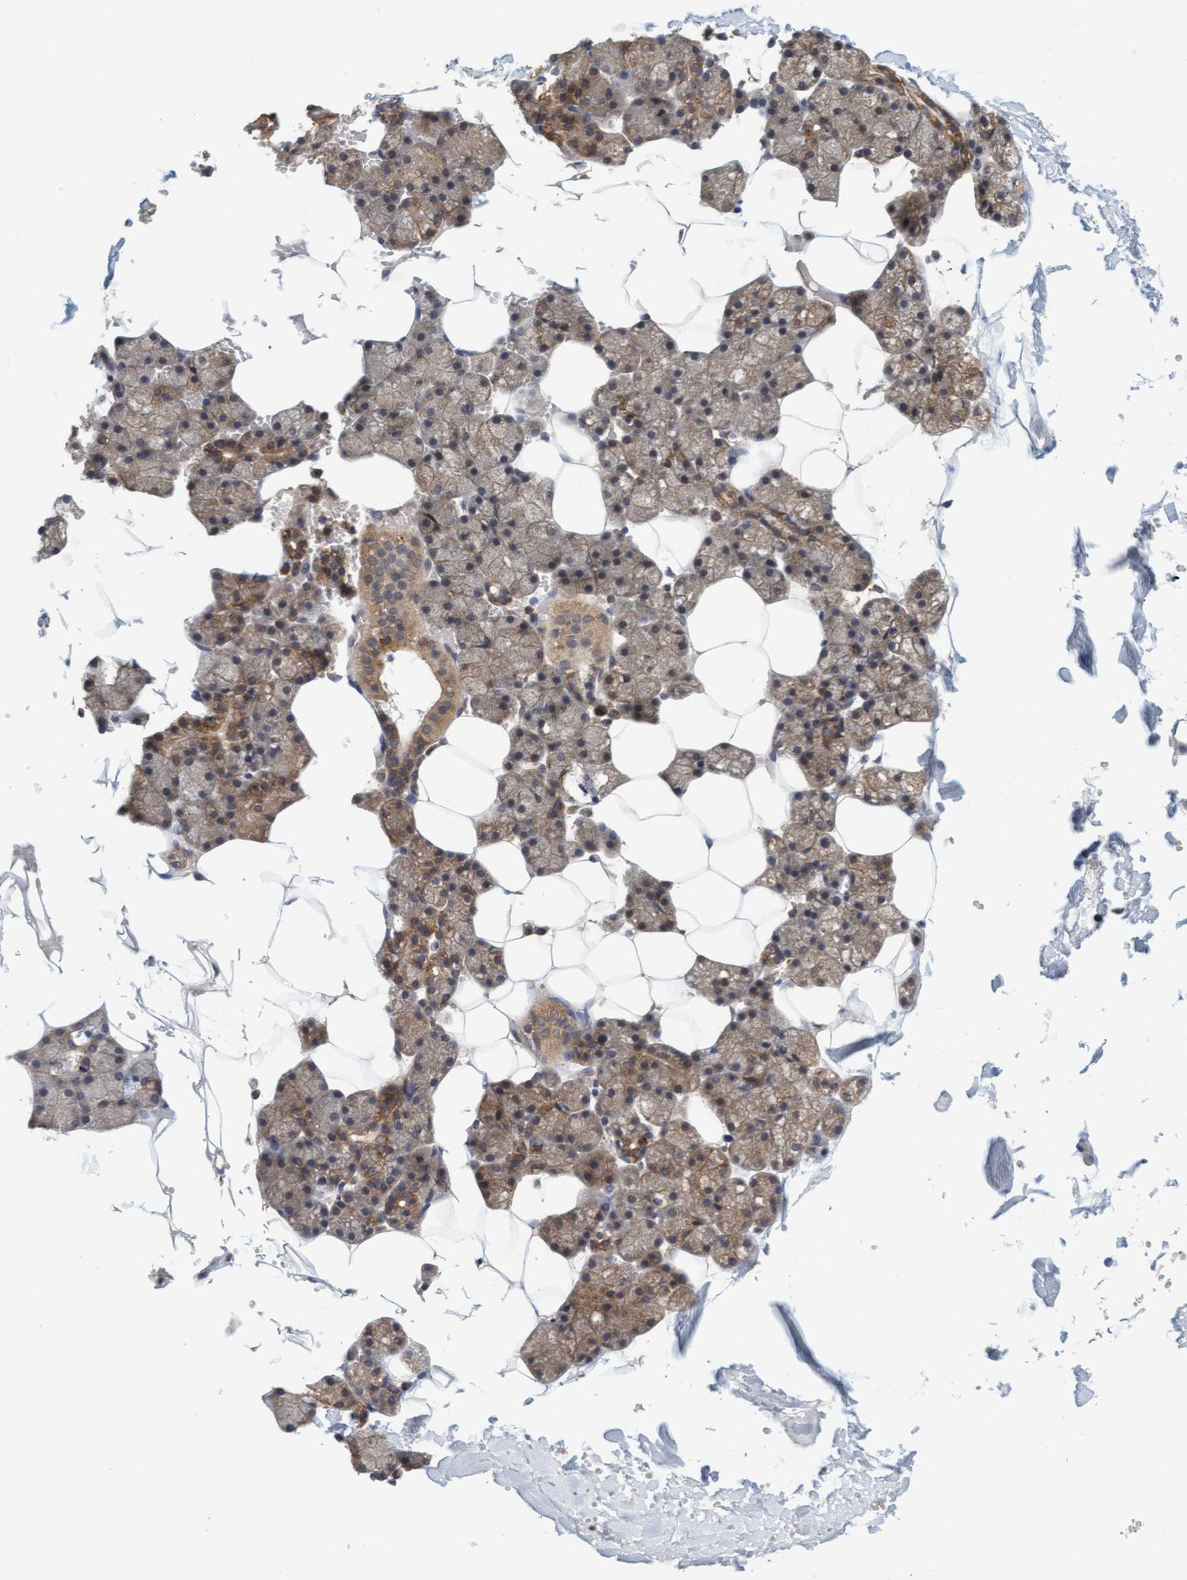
{"staining": {"intensity": "moderate", "quantity": ">75%", "location": "cytoplasmic/membranous"}, "tissue": "salivary gland", "cell_type": "Glandular cells", "image_type": "normal", "snomed": [{"axis": "morphology", "description": "Normal tissue, NOS"}, {"axis": "topography", "description": "Salivary gland"}], "caption": "DAB immunohistochemical staining of normal salivary gland displays moderate cytoplasmic/membranous protein expression in about >75% of glandular cells. Immunohistochemistry (ihc) stains the protein of interest in brown and the nuclei are stained blue.", "gene": "FXR2", "patient": {"sex": "male", "age": 62}}